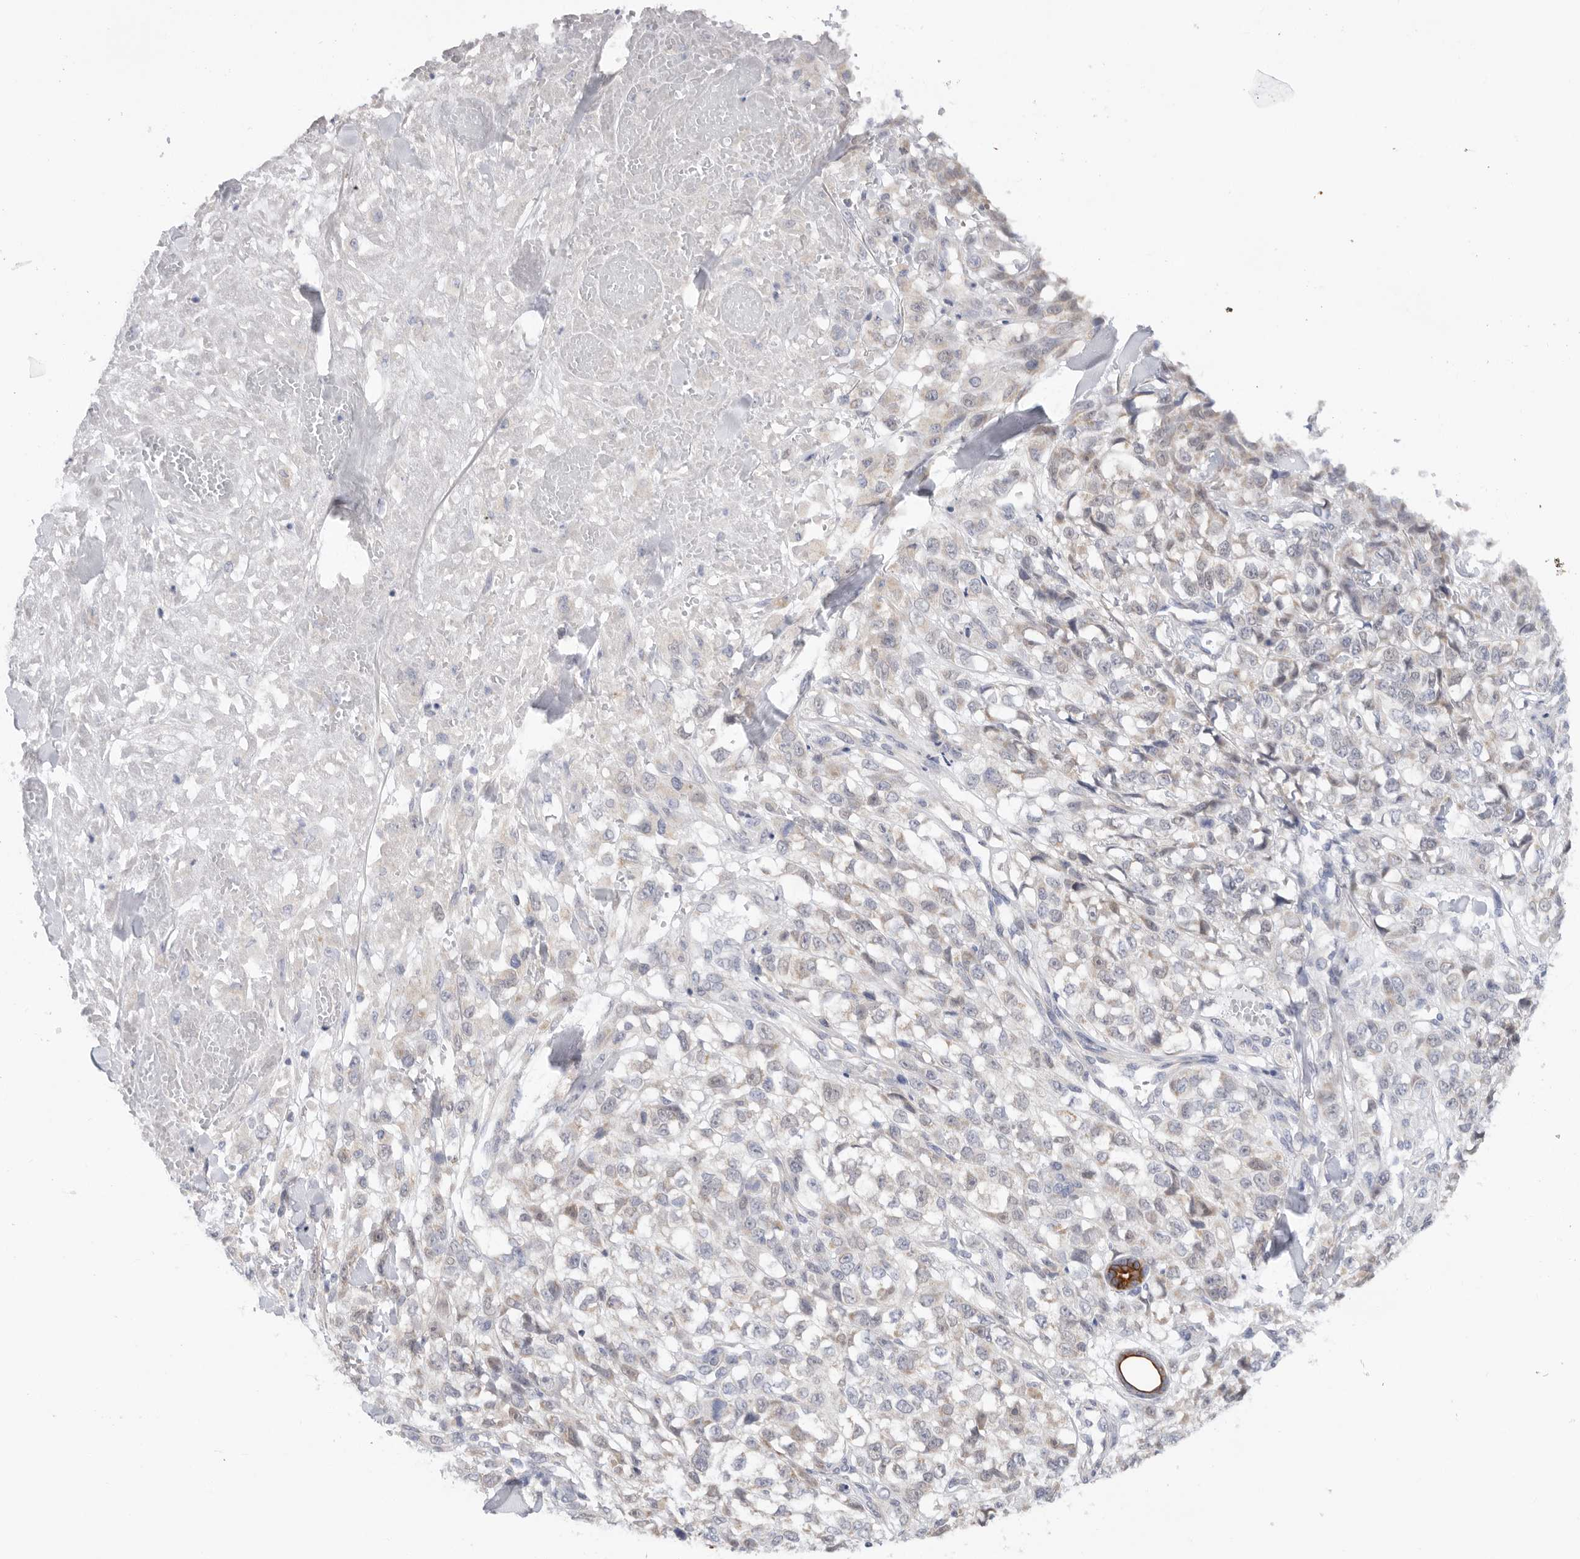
{"staining": {"intensity": "negative", "quantity": "none", "location": "none"}, "tissue": "melanoma", "cell_type": "Tumor cells", "image_type": "cancer", "snomed": [{"axis": "morphology", "description": "Malignant melanoma, Metastatic site"}, {"axis": "topography", "description": "Skin"}], "caption": "Histopathology image shows no significant protein staining in tumor cells of melanoma.", "gene": "MTFR1L", "patient": {"sex": "female", "age": 72}}